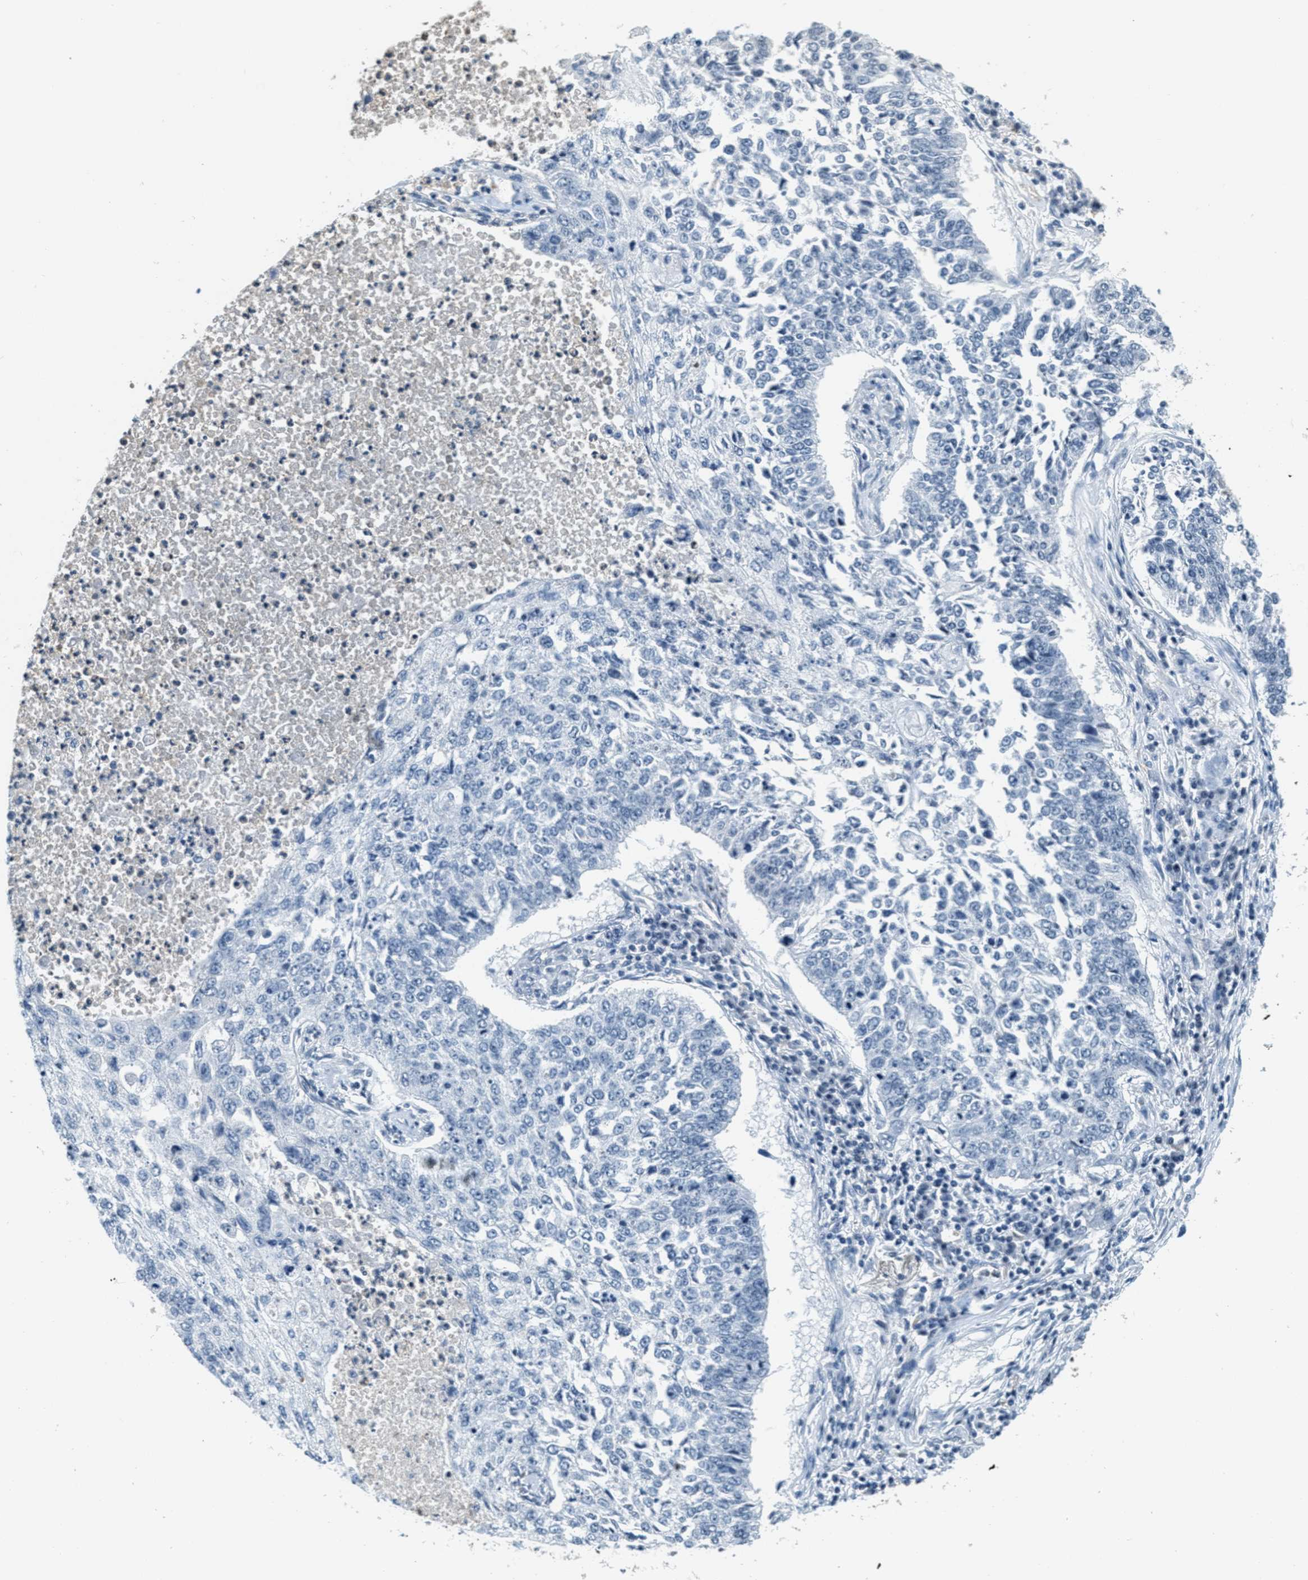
{"staining": {"intensity": "negative", "quantity": "none", "location": "none"}, "tissue": "lung cancer", "cell_type": "Tumor cells", "image_type": "cancer", "snomed": [{"axis": "morphology", "description": "Normal tissue, NOS"}, {"axis": "morphology", "description": "Squamous cell carcinoma, NOS"}, {"axis": "topography", "description": "Cartilage tissue"}, {"axis": "topography", "description": "Bronchus"}, {"axis": "topography", "description": "Lung"}], "caption": "Histopathology image shows no significant protein positivity in tumor cells of lung cancer. Nuclei are stained in blue.", "gene": "CA4", "patient": {"sex": "female", "age": 49}}